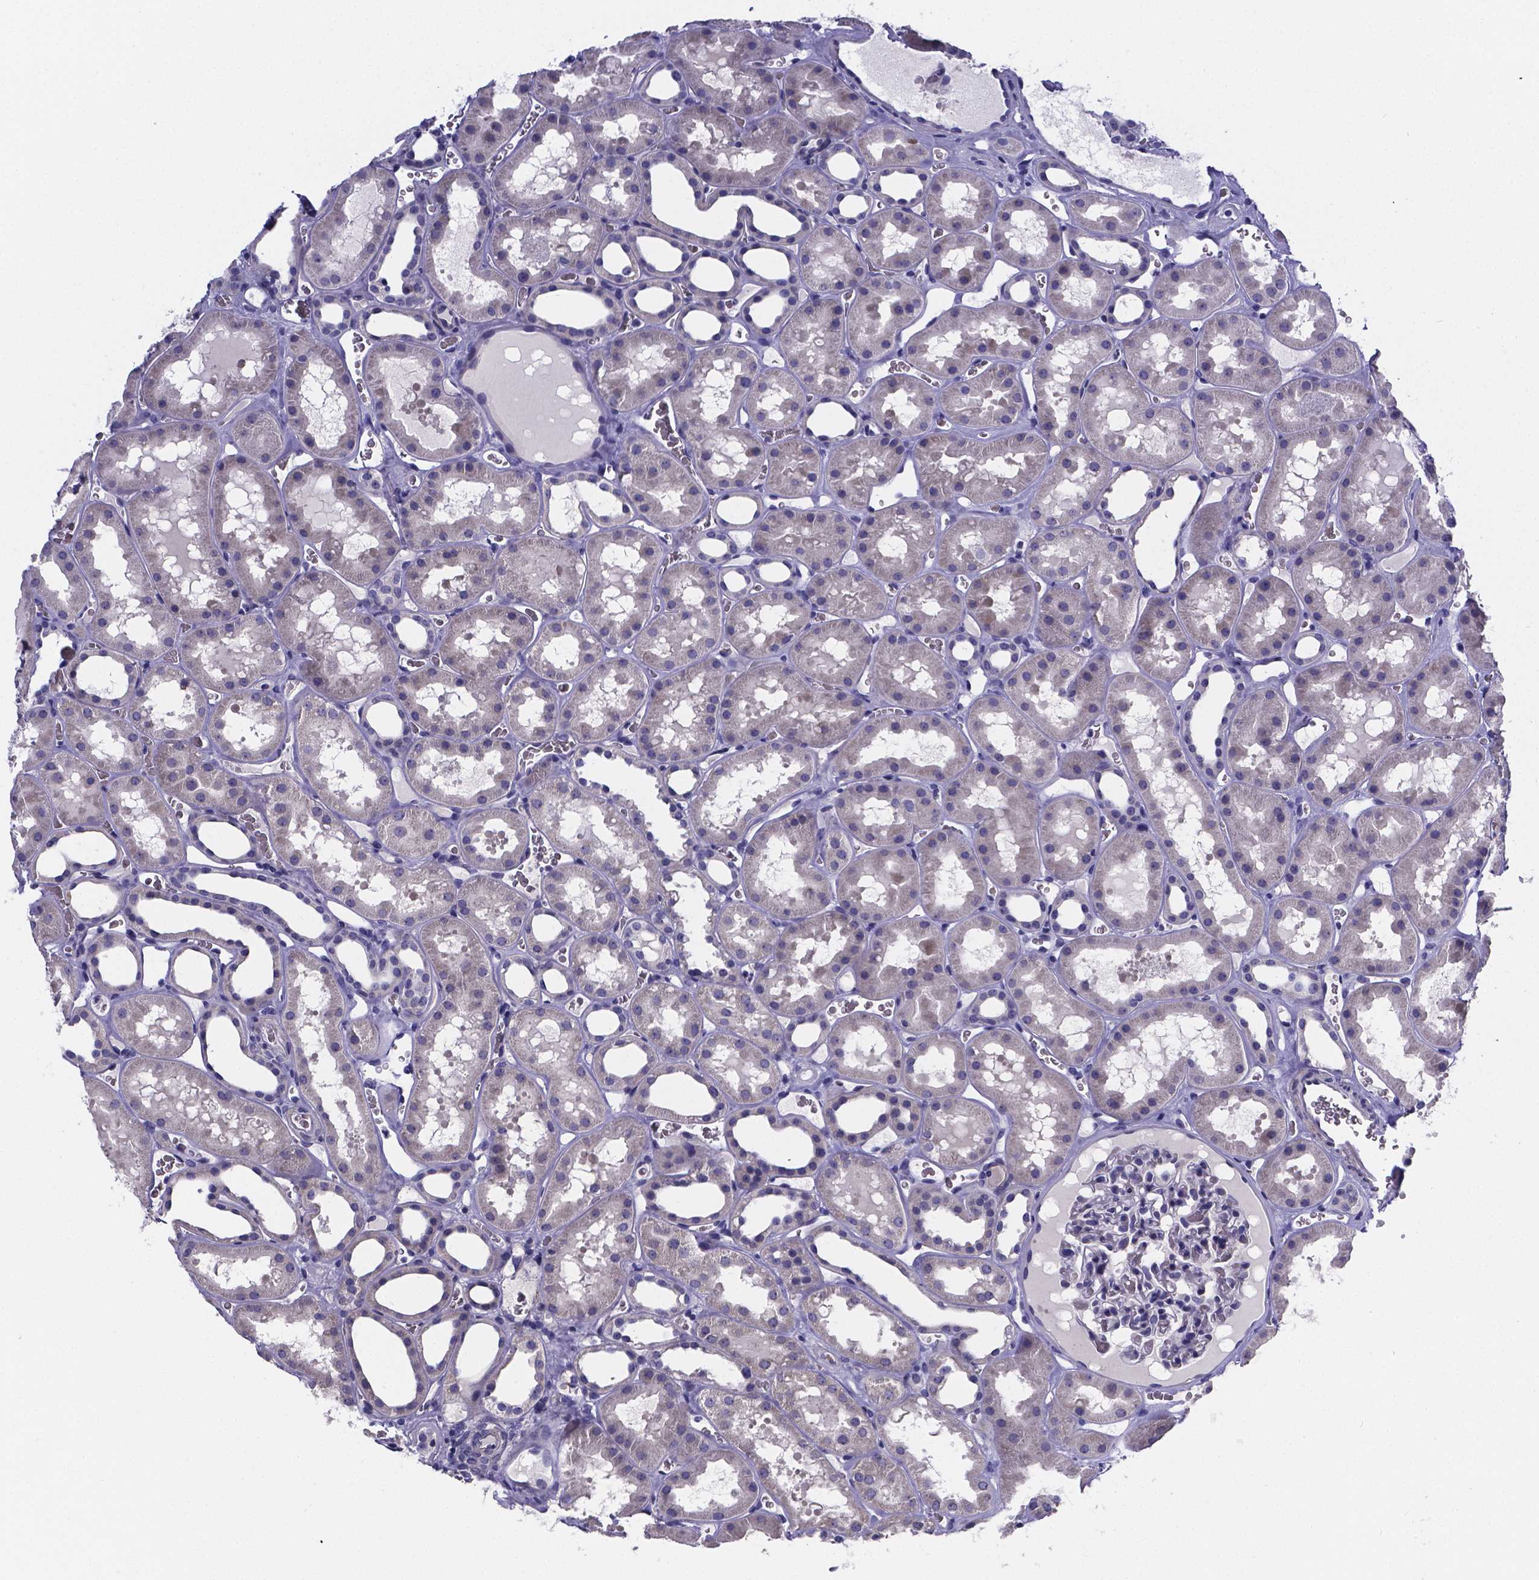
{"staining": {"intensity": "negative", "quantity": "none", "location": "none"}, "tissue": "kidney", "cell_type": "Cells in glomeruli", "image_type": "normal", "snomed": [{"axis": "morphology", "description": "Normal tissue, NOS"}, {"axis": "topography", "description": "Kidney"}], "caption": "Kidney stained for a protein using immunohistochemistry (IHC) reveals no staining cells in glomeruli.", "gene": "GABRA3", "patient": {"sex": "female", "age": 41}}